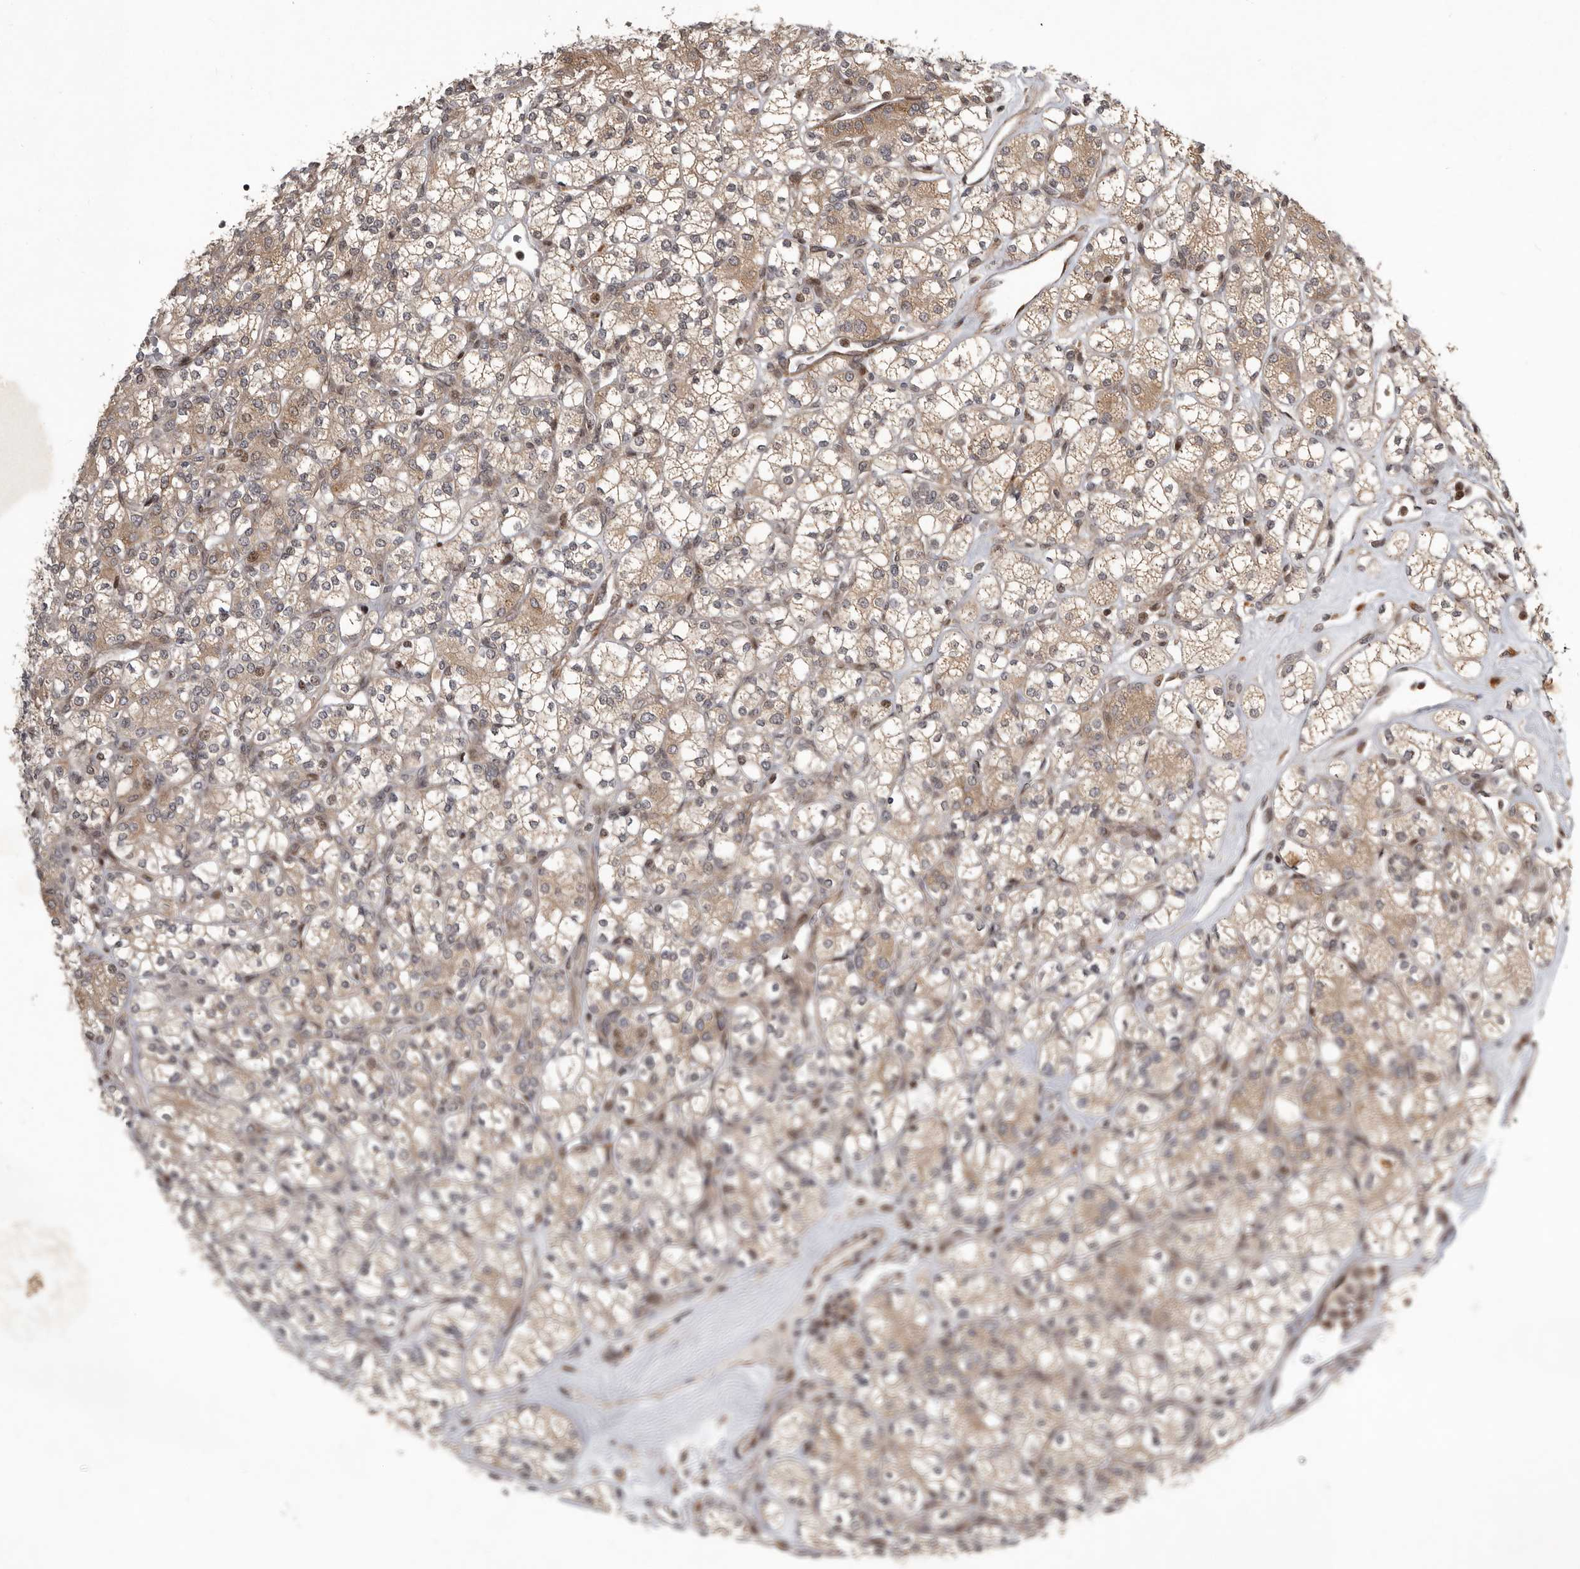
{"staining": {"intensity": "moderate", "quantity": ">75%", "location": "cytoplasmic/membranous,nuclear"}, "tissue": "renal cancer", "cell_type": "Tumor cells", "image_type": "cancer", "snomed": [{"axis": "morphology", "description": "Adenocarcinoma, NOS"}, {"axis": "topography", "description": "Kidney"}], "caption": "This is a micrograph of immunohistochemistry staining of renal cancer, which shows moderate expression in the cytoplasmic/membranous and nuclear of tumor cells.", "gene": "RABIF", "patient": {"sex": "male", "age": 77}}